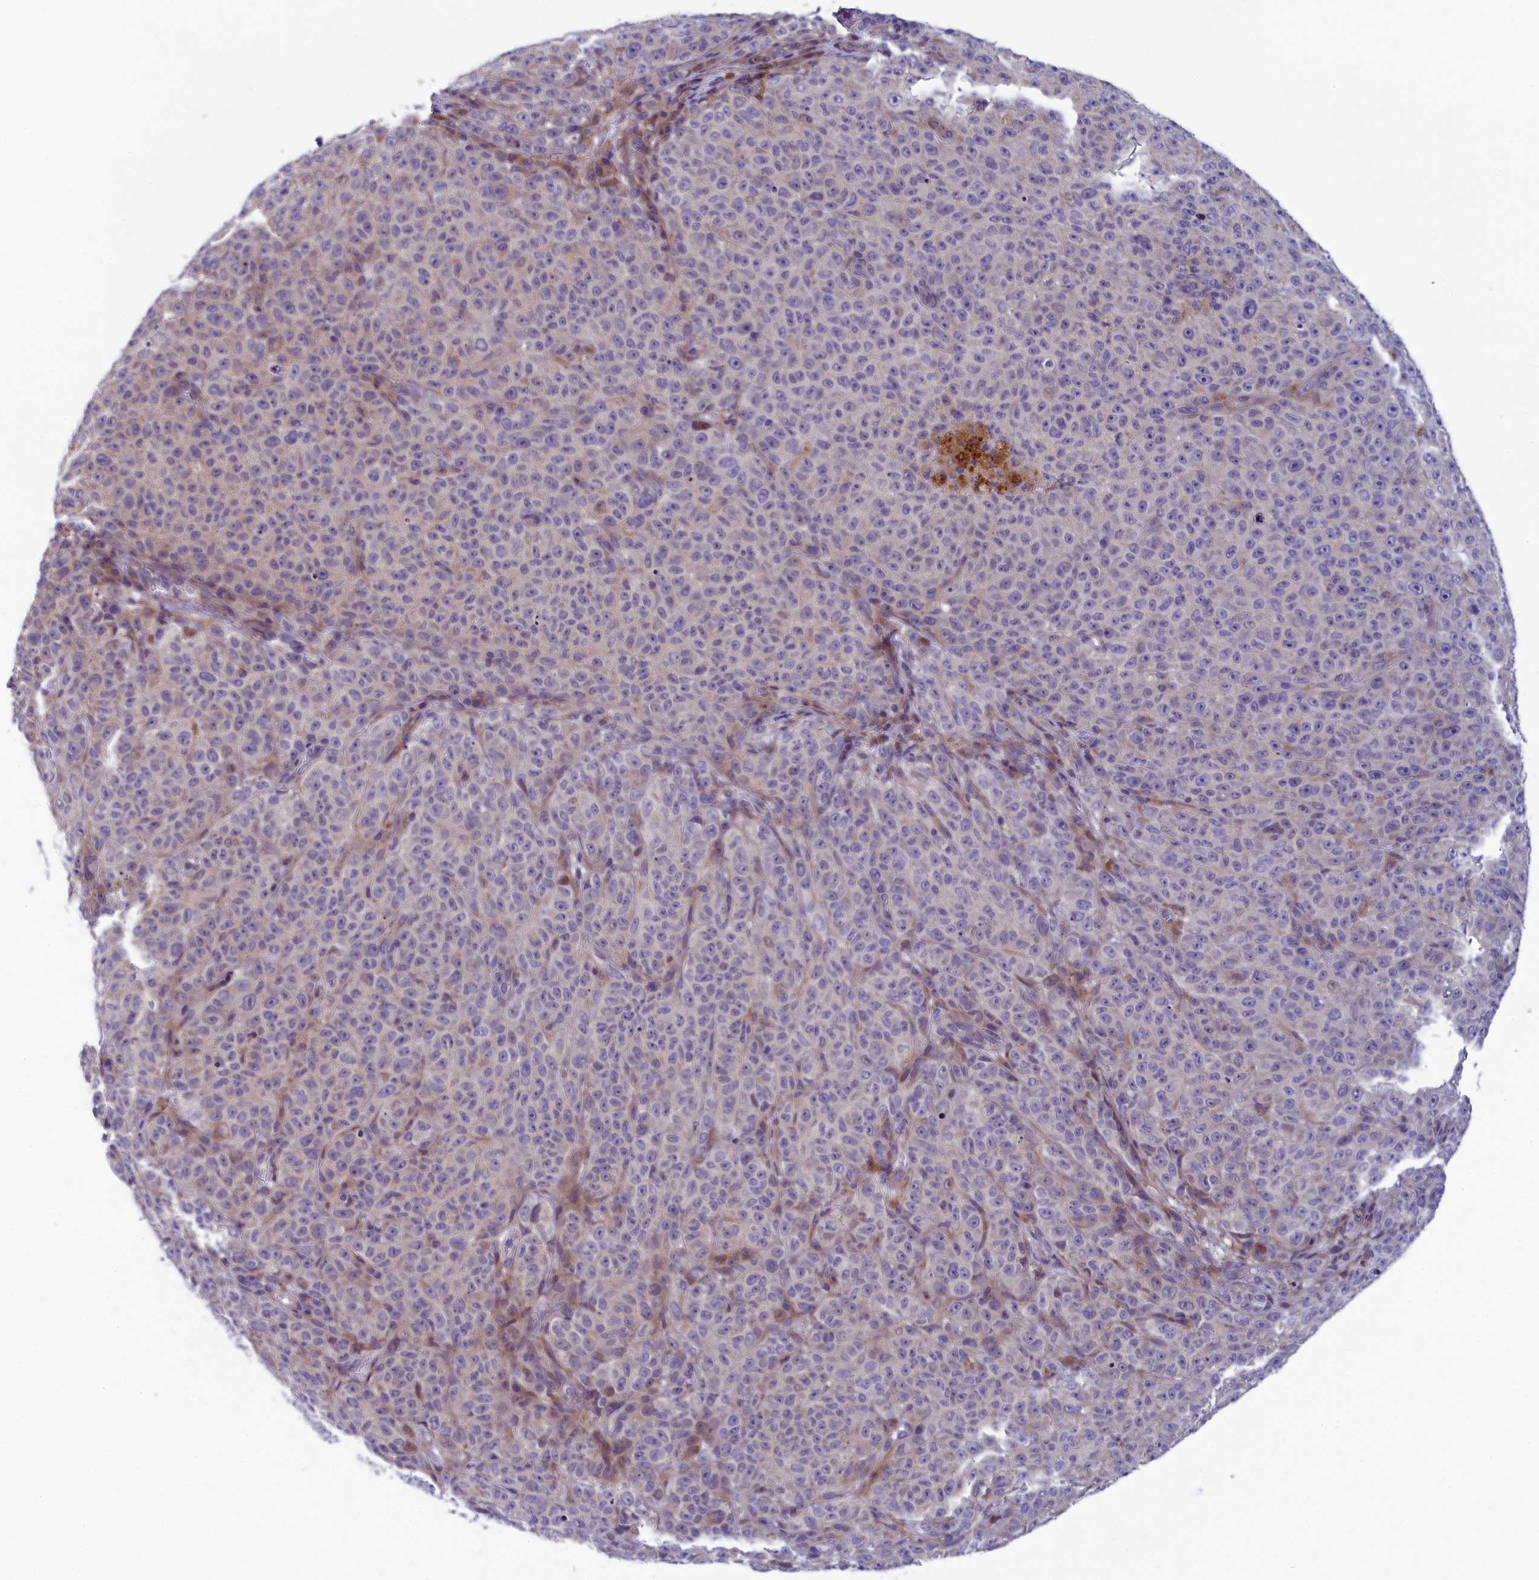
{"staining": {"intensity": "negative", "quantity": "none", "location": "none"}, "tissue": "melanoma", "cell_type": "Tumor cells", "image_type": "cancer", "snomed": [{"axis": "morphology", "description": "Malignant melanoma, NOS"}, {"axis": "topography", "description": "Skin"}], "caption": "This is a histopathology image of IHC staining of melanoma, which shows no staining in tumor cells.", "gene": "ANKRD39", "patient": {"sex": "female", "age": 82}}